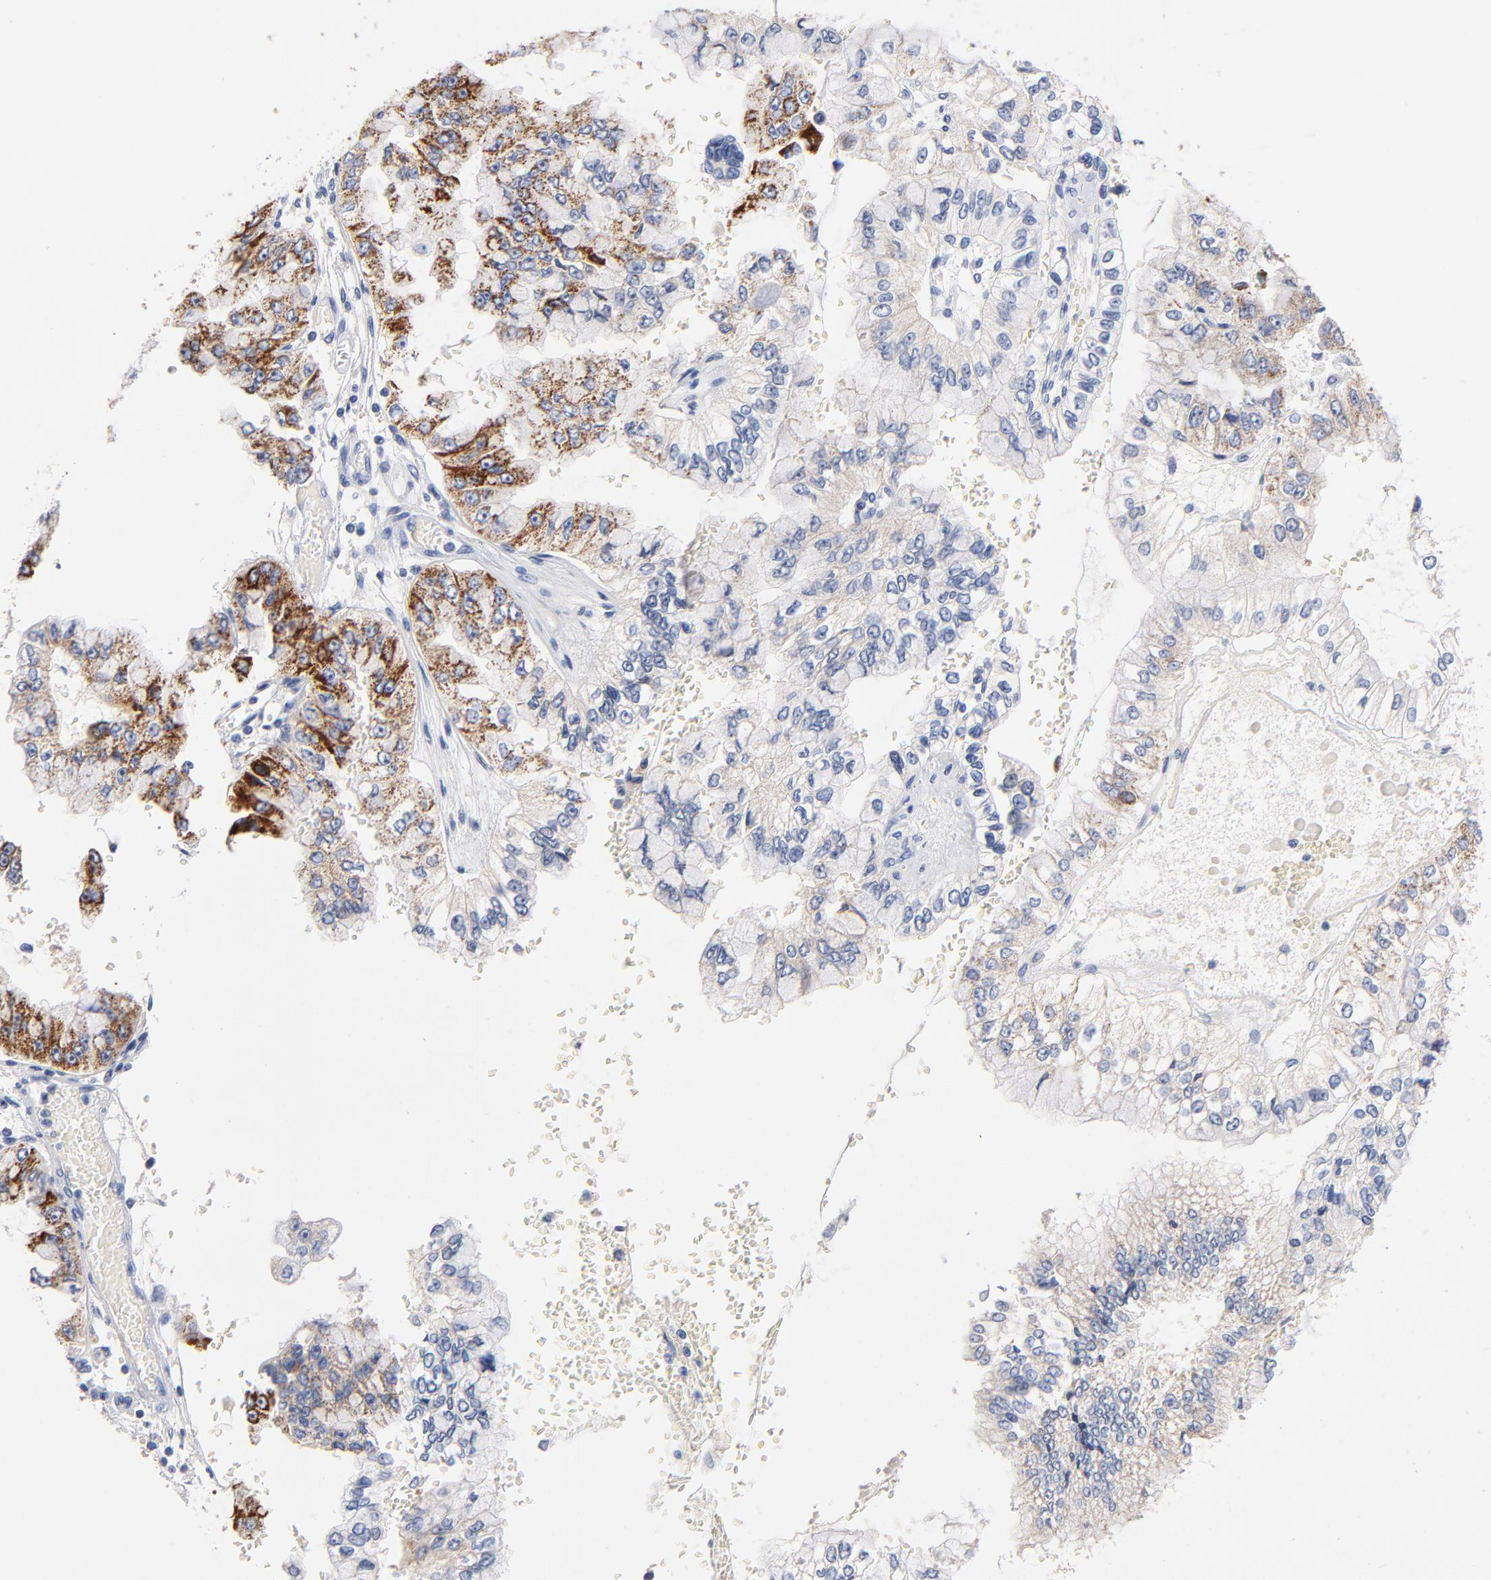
{"staining": {"intensity": "moderate", "quantity": "25%-75%", "location": "cytoplasmic/membranous"}, "tissue": "liver cancer", "cell_type": "Tumor cells", "image_type": "cancer", "snomed": [{"axis": "morphology", "description": "Cholangiocarcinoma"}, {"axis": "topography", "description": "Liver"}], "caption": "This is an image of immunohistochemistry (IHC) staining of cholangiocarcinoma (liver), which shows moderate staining in the cytoplasmic/membranous of tumor cells.", "gene": "CPS1", "patient": {"sex": "female", "age": 79}}